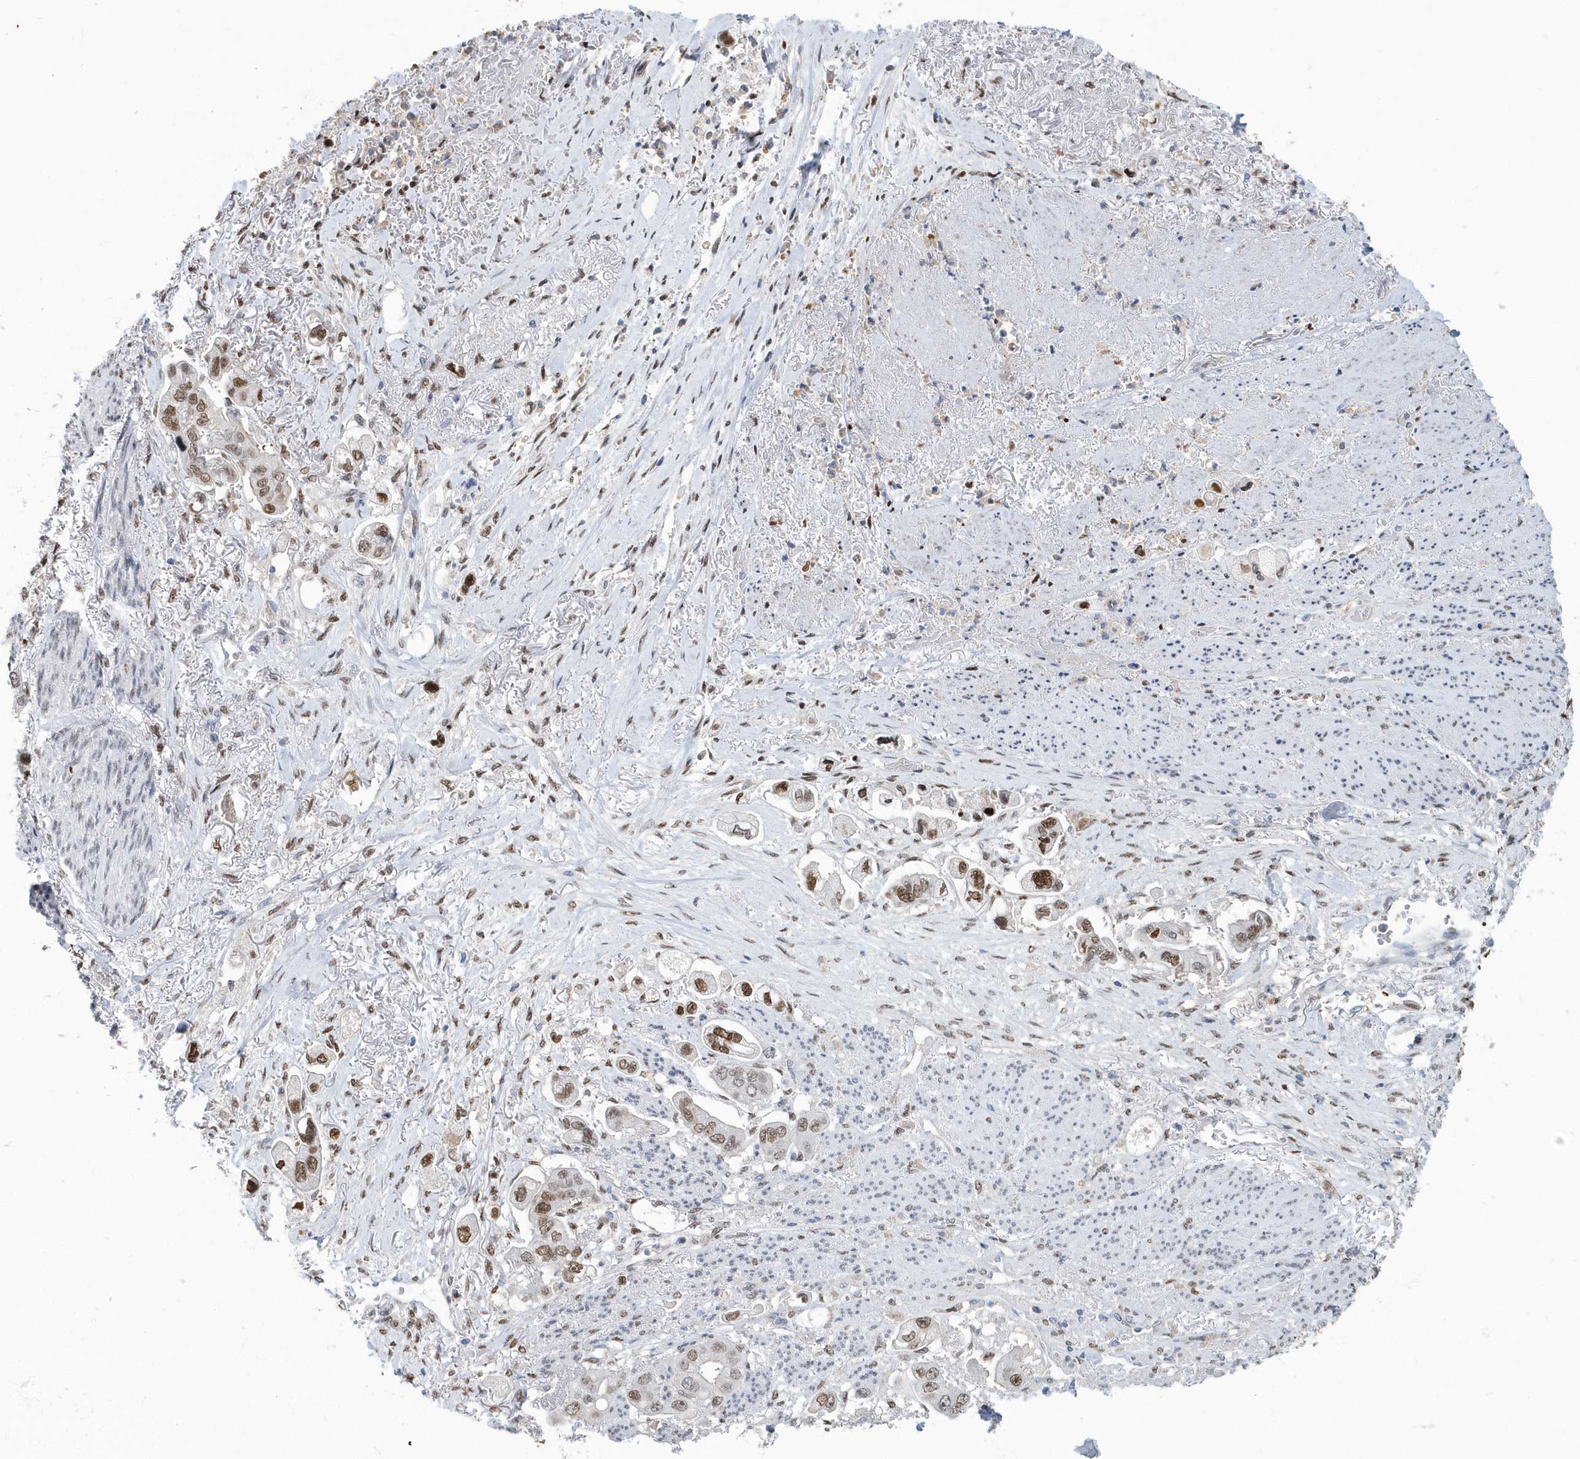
{"staining": {"intensity": "moderate", "quantity": ">75%", "location": "nuclear"}, "tissue": "stomach cancer", "cell_type": "Tumor cells", "image_type": "cancer", "snomed": [{"axis": "morphology", "description": "Adenocarcinoma, NOS"}, {"axis": "topography", "description": "Stomach"}], "caption": "Immunohistochemistry (DAB (3,3'-diaminobenzidine)) staining of human stomach adenocarcinoma displays moderate nuclear protein expression in about >75% of tumor cells.", "gene": "MACROH2A2", "patient": {"sex": "male", "age": 62}}